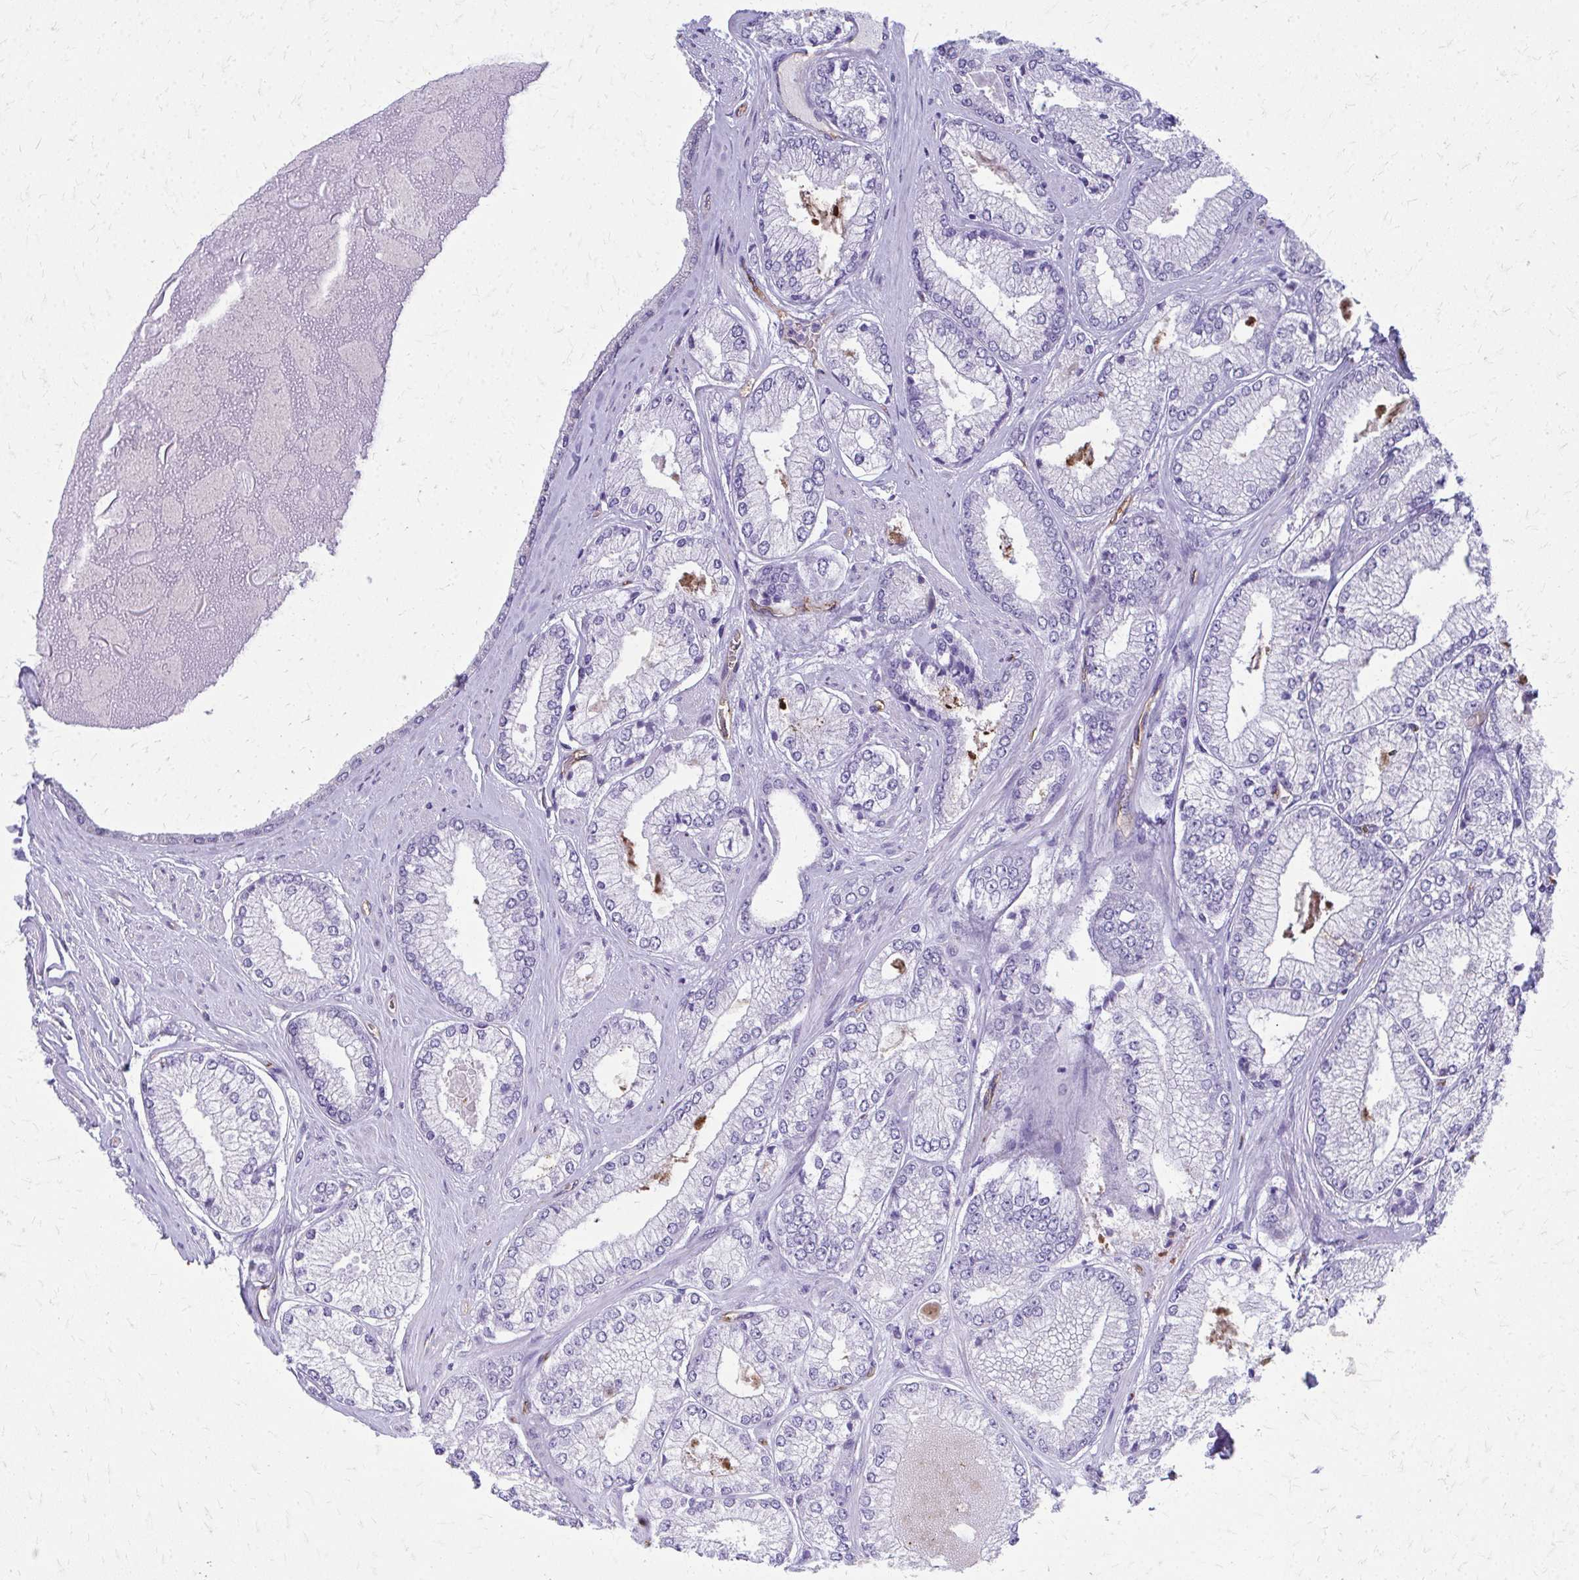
{"staining": {"intensity": "negative", "quantity": "none", "location": "none"}, "tissue": "prostate cancer", "cell_type": "Tumor cells", "image_type": "cancer", "snomed": [{"axis": "morphology", "description": "Adenocarcinoma, Low grade"}, {"axis": "topography", "description": "Prostate"}], "caption": "IHC micrograph of neoplastic tissue: low-grade adenocarcinoma (prostate) stained with DAB (3,3'-diaminobenzidine) demonstrates no significant protein staining in tumor cells.", "gene": "TPSG1", "patient": {"sex": "male", "age": 67}}